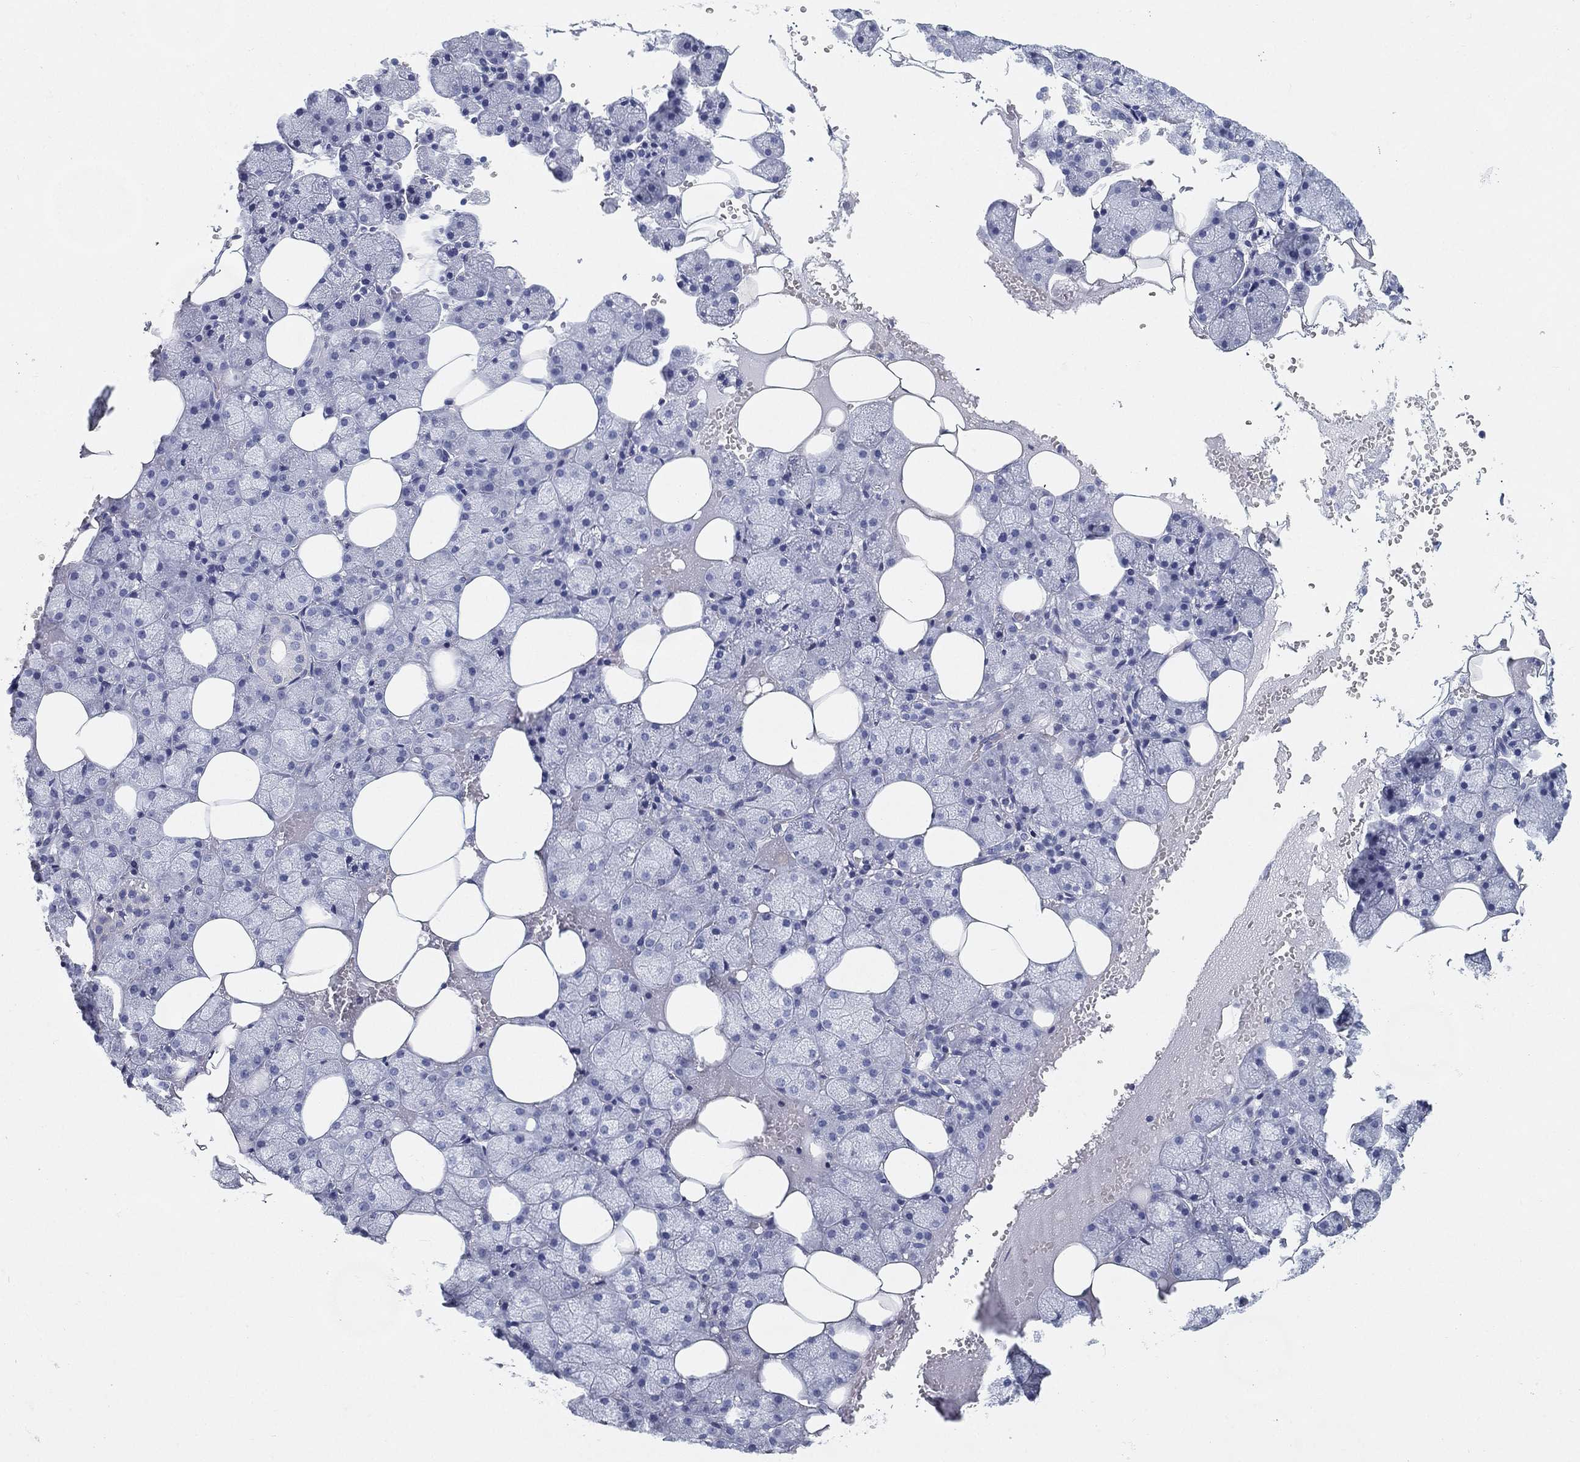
{"staining": {"intensity": "moderate", "quantity": "<25%", "location": "cytoplasmic/membranous"}, "tissue": "salivary gland", "cell_type": "Glandular cells", "image_type": "normal", "snomed": [{"axis": "morphology", "description": "Normal tissue, NOS"}, {"axis": "topography", "description": "Salivary gland"}], "caption": "Immunohistochemical staining of benign salivary gland reveals moderate cytoplasmic/membranous protein expression in about <25% of glandular cells.", "gene": "GPR61", "patient": {"sex": "male", "age": 38}}